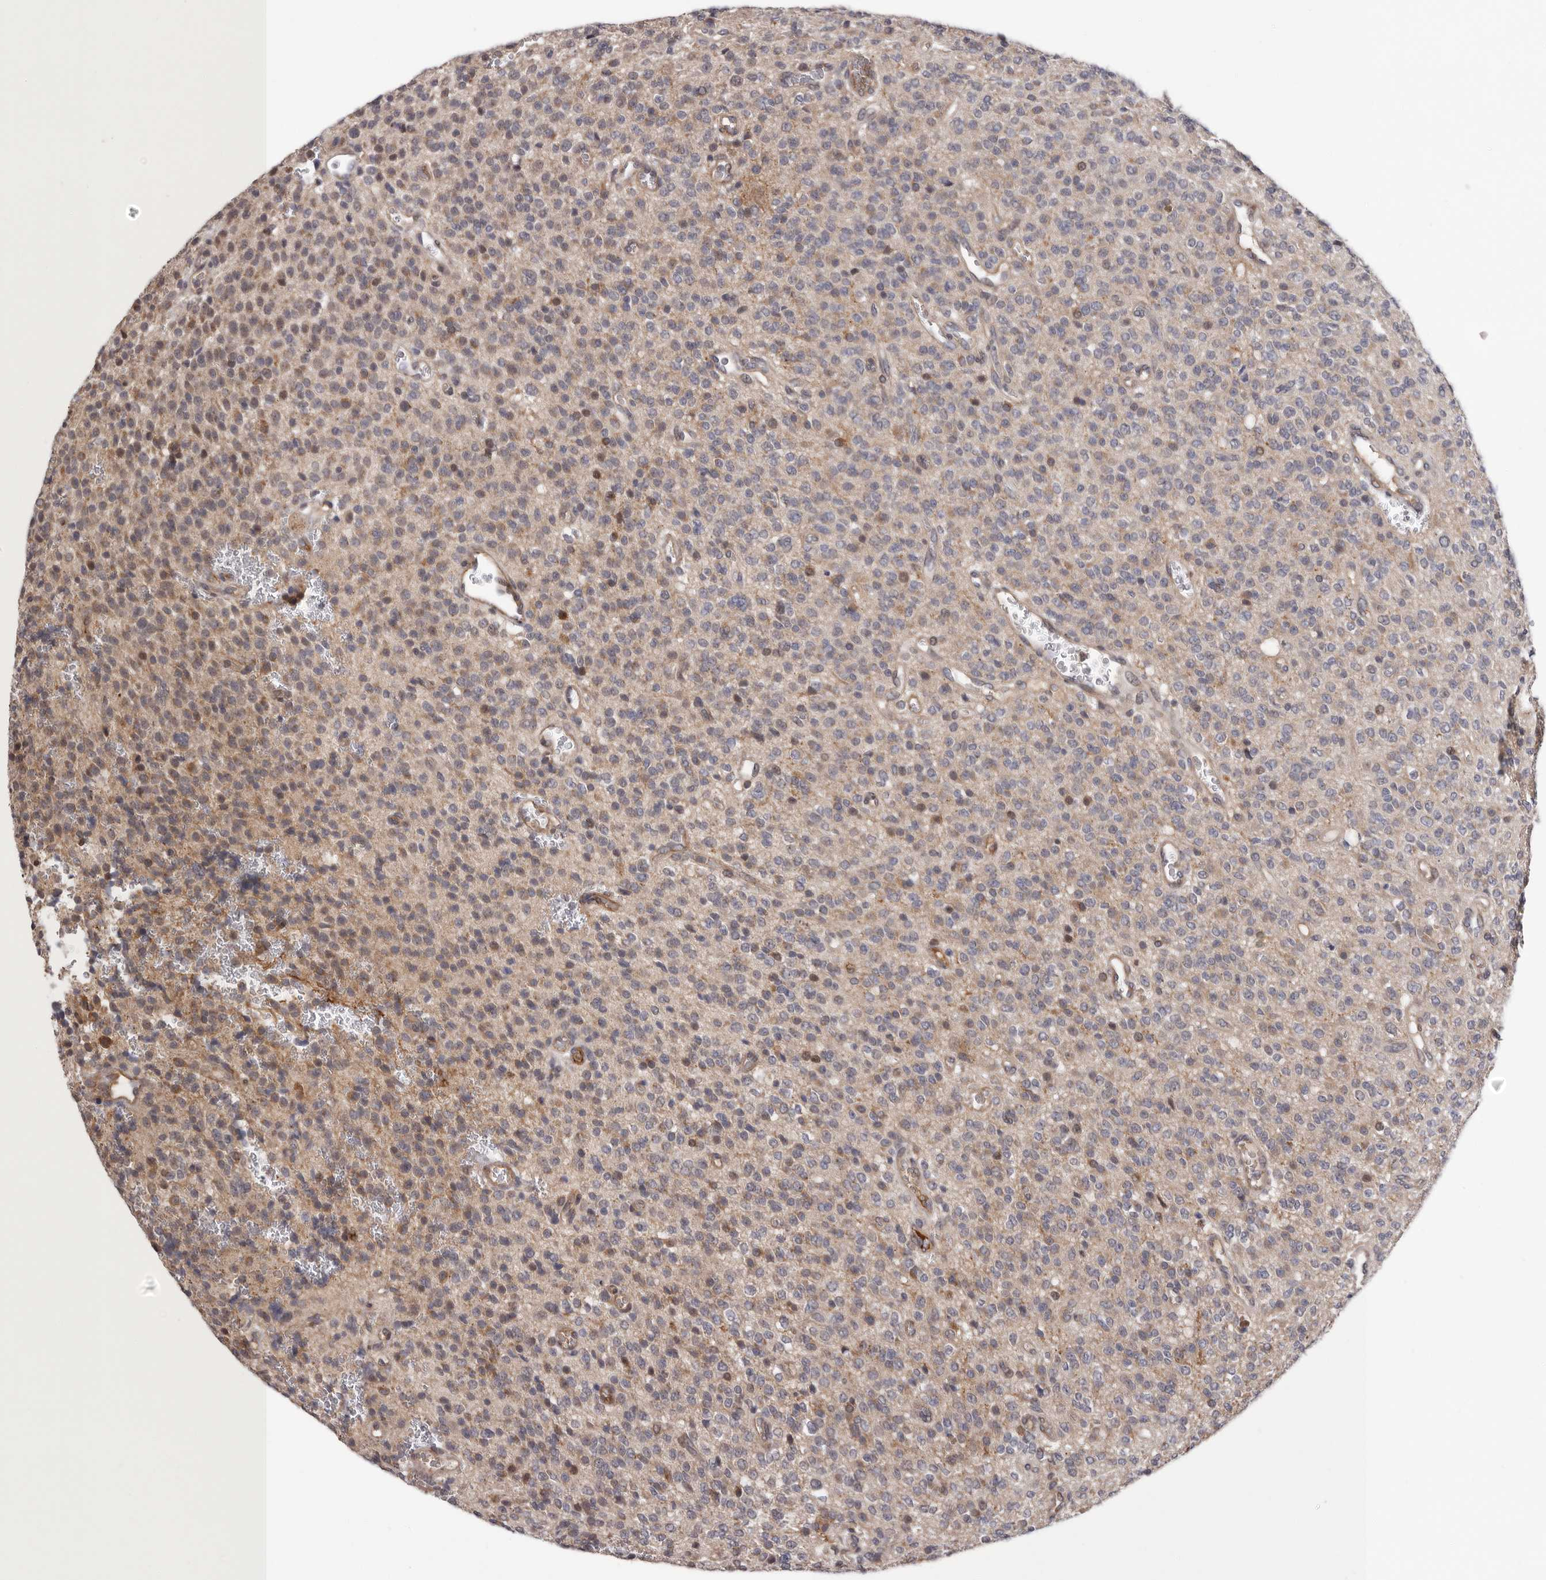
{"staining": {"intensity": "weak", "quantity": "25%-75%", "location": "cytoplasmic/membranous,nuclear"}, "tissue": "glioma", "cell_type": "Tumor cells", "image_type": "cancer", "snomed": [{"axis": "morphology", "description": "Glioma, malignant, High grade"}, {"axis": "topography", "description": "Brain"}], "caption": "Weak cytoplasmic/membranous and nuclear positivity is present in about 25%-75% of tumor cells in malignant high-grade glioma.", "gene": "MED8", "patient": {"sex": "male", "age": 34}}